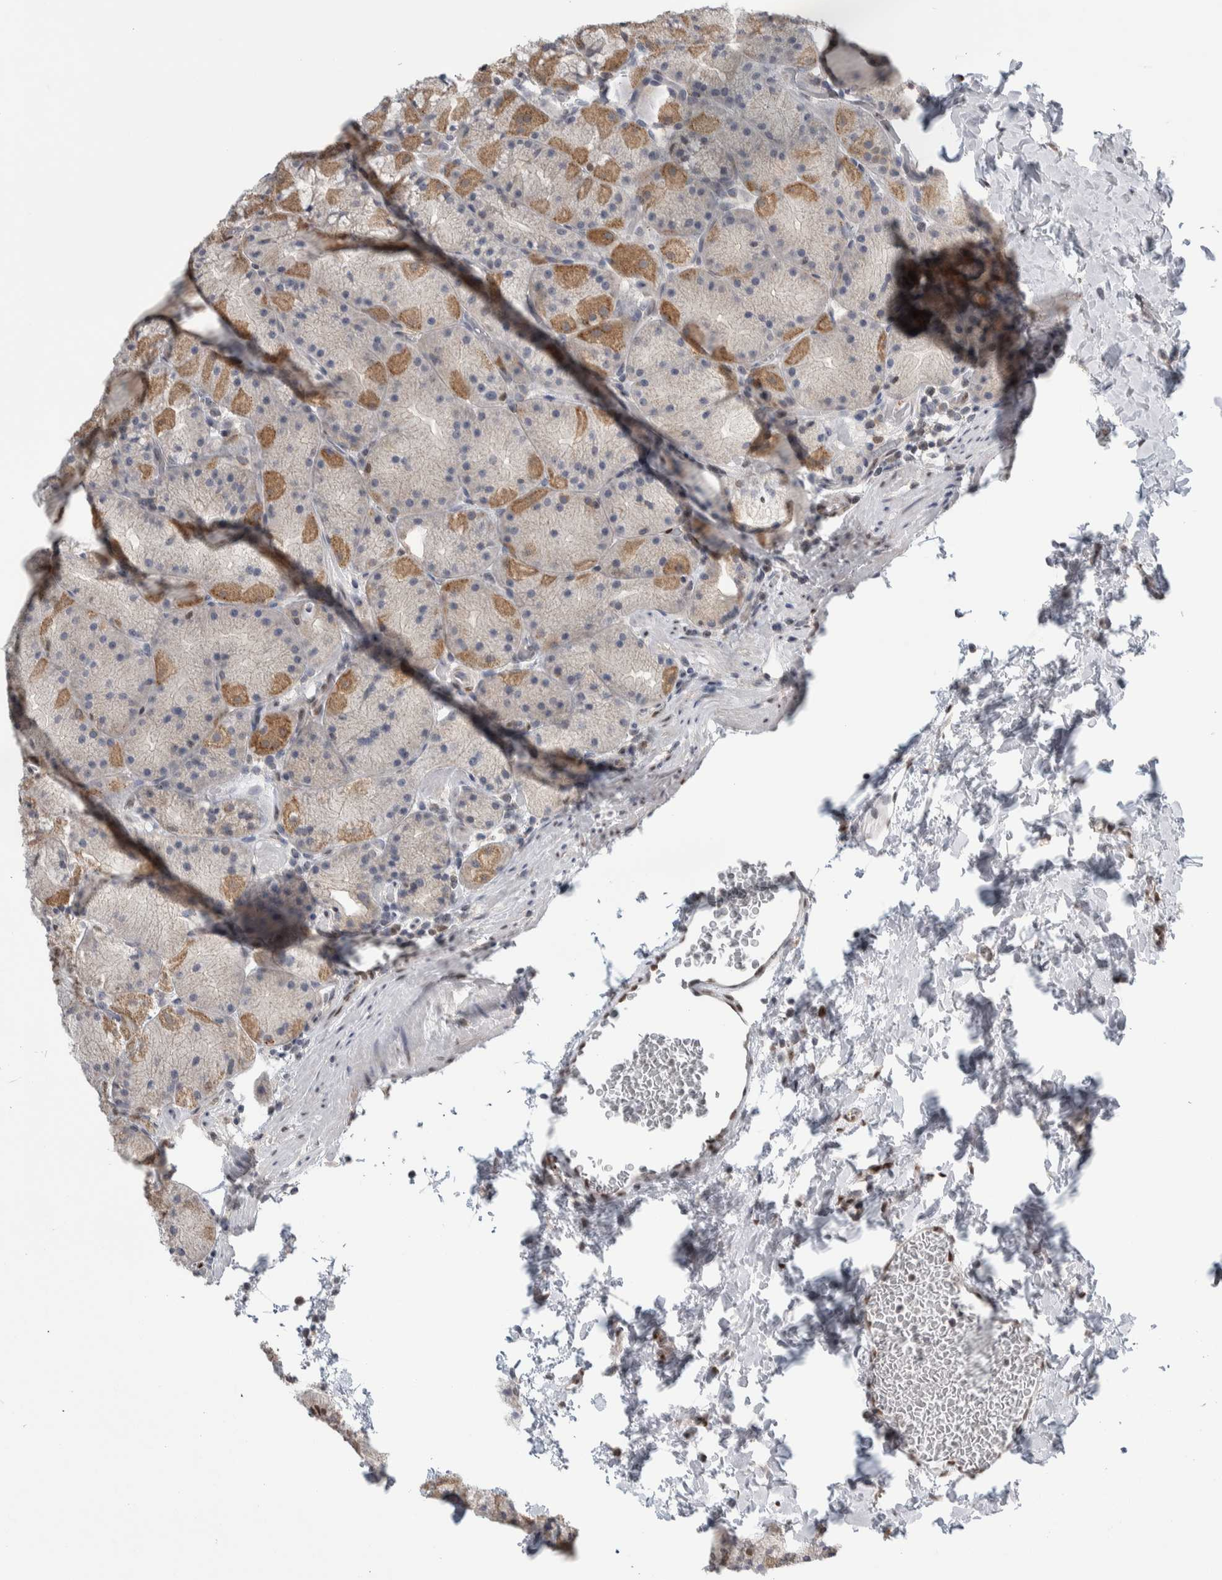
{"staining": {"intensity": "moderate", "quantity": "25%-75%", "location": "cytoplasmic/membranous"}, "tissue": "stomach", "cell_type": "Glandular cells", "image_type": "normal", "snomed": [{"axis": "morphology", "description": "Normal tissue, NOS"}, {"axis": "topography", "description": "Stomach, upper"}, {"axis": "topography", "description": "Stomach"}], "caption": "This is a micrograph of immunohistochemistry (IHC) staining of unremarkable stomach, which shows moderate staining in the cytoplasmic/membranous of glandular cells.", "gene": "TAX1BP1", "patient": {"sex": "male", "age": 48}}